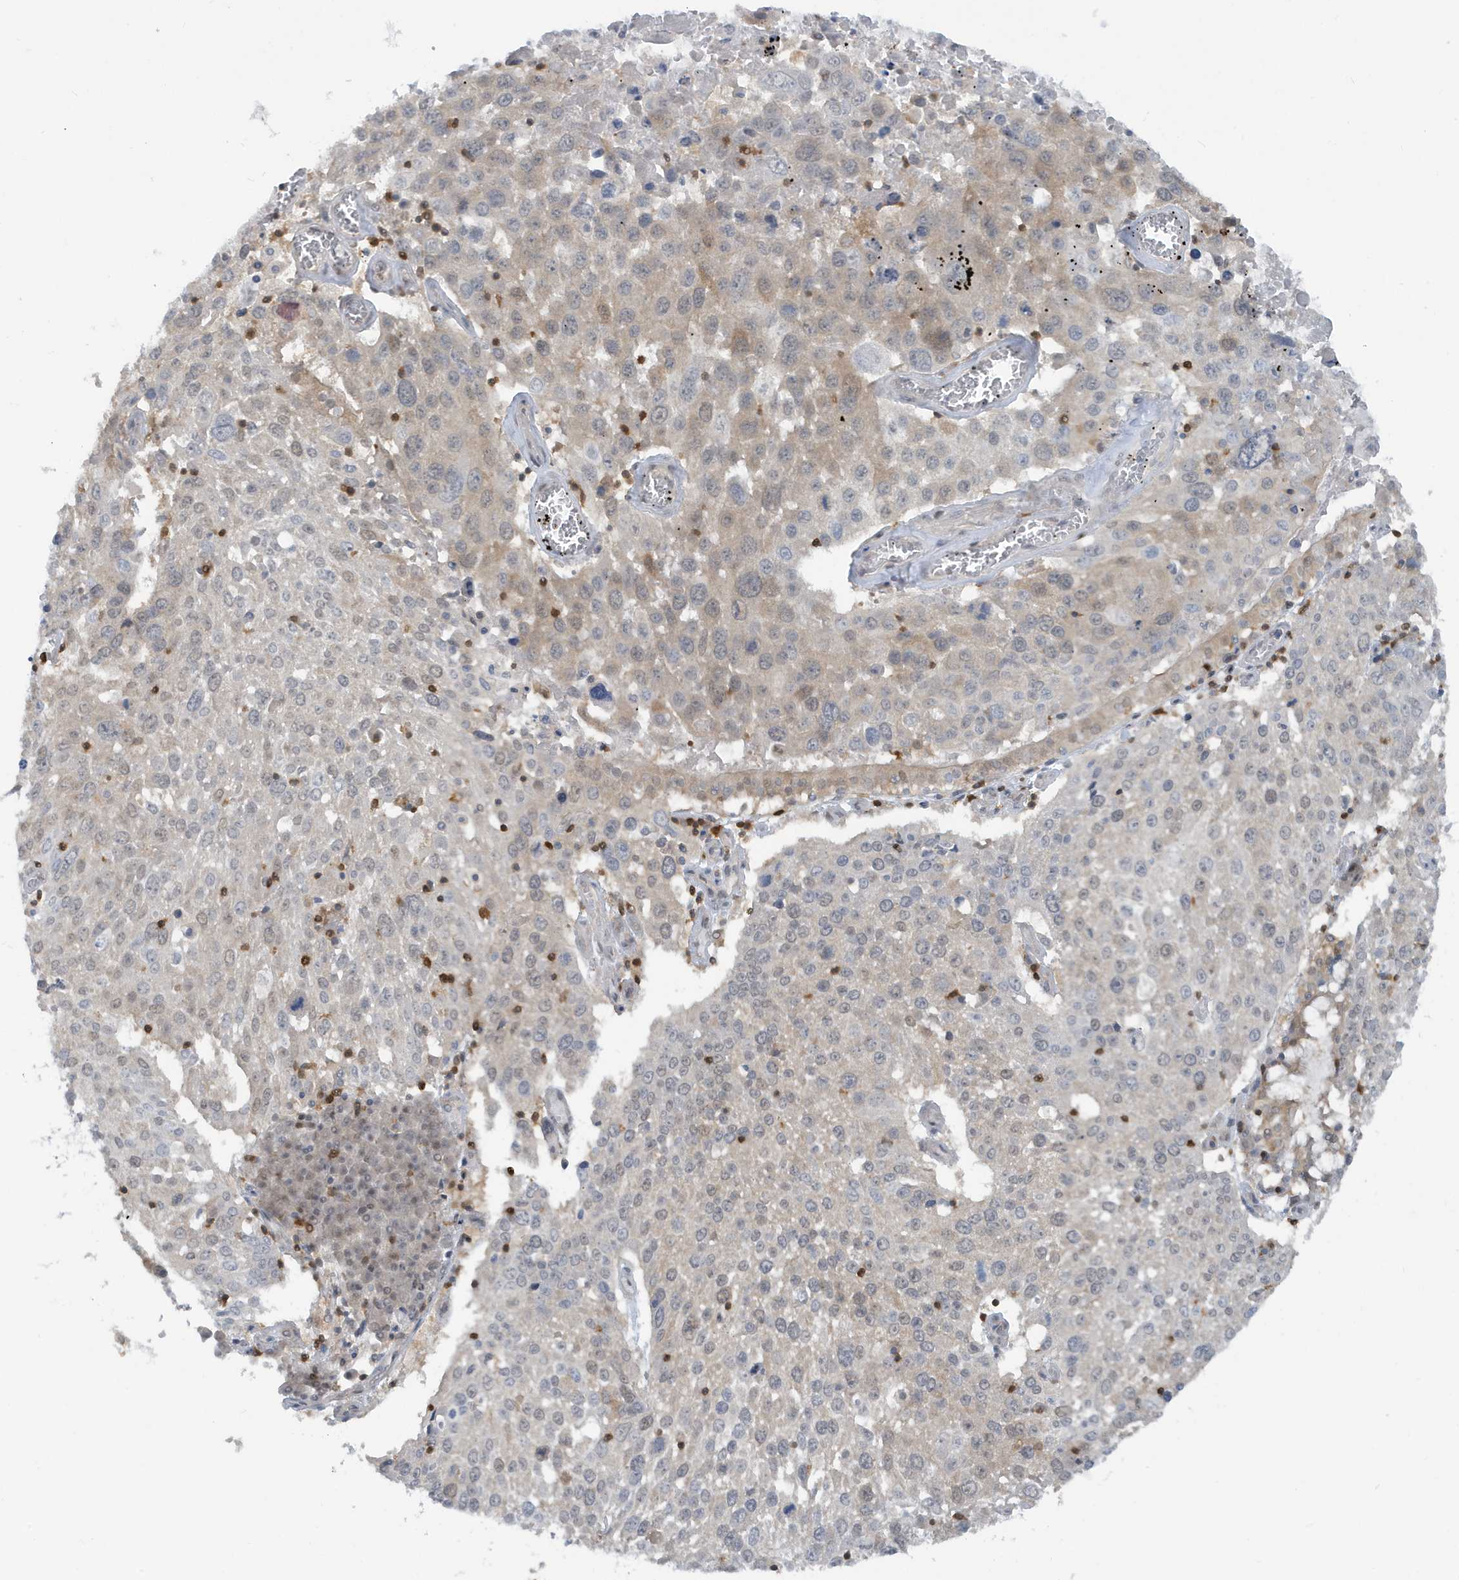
{"staining": {"intensity": "negative", "quantity": "none", "location": "none"}, "tissue": "lung cancer", "cell_type": "Tumor cells", "image_type": "cancer", "snomed": [{"axis": "morphology", "description": "Squamous cell carcinoma, NOS"}, {"axis": "topography", "description": "Lung"}], "caption": "DAB immunohistochemical staining of human lung squamous cell carcinoma demonstrates no significant positivity in tumor cells.", "gene": "OGA", "patient": {"sex": "male", "age": 65}}